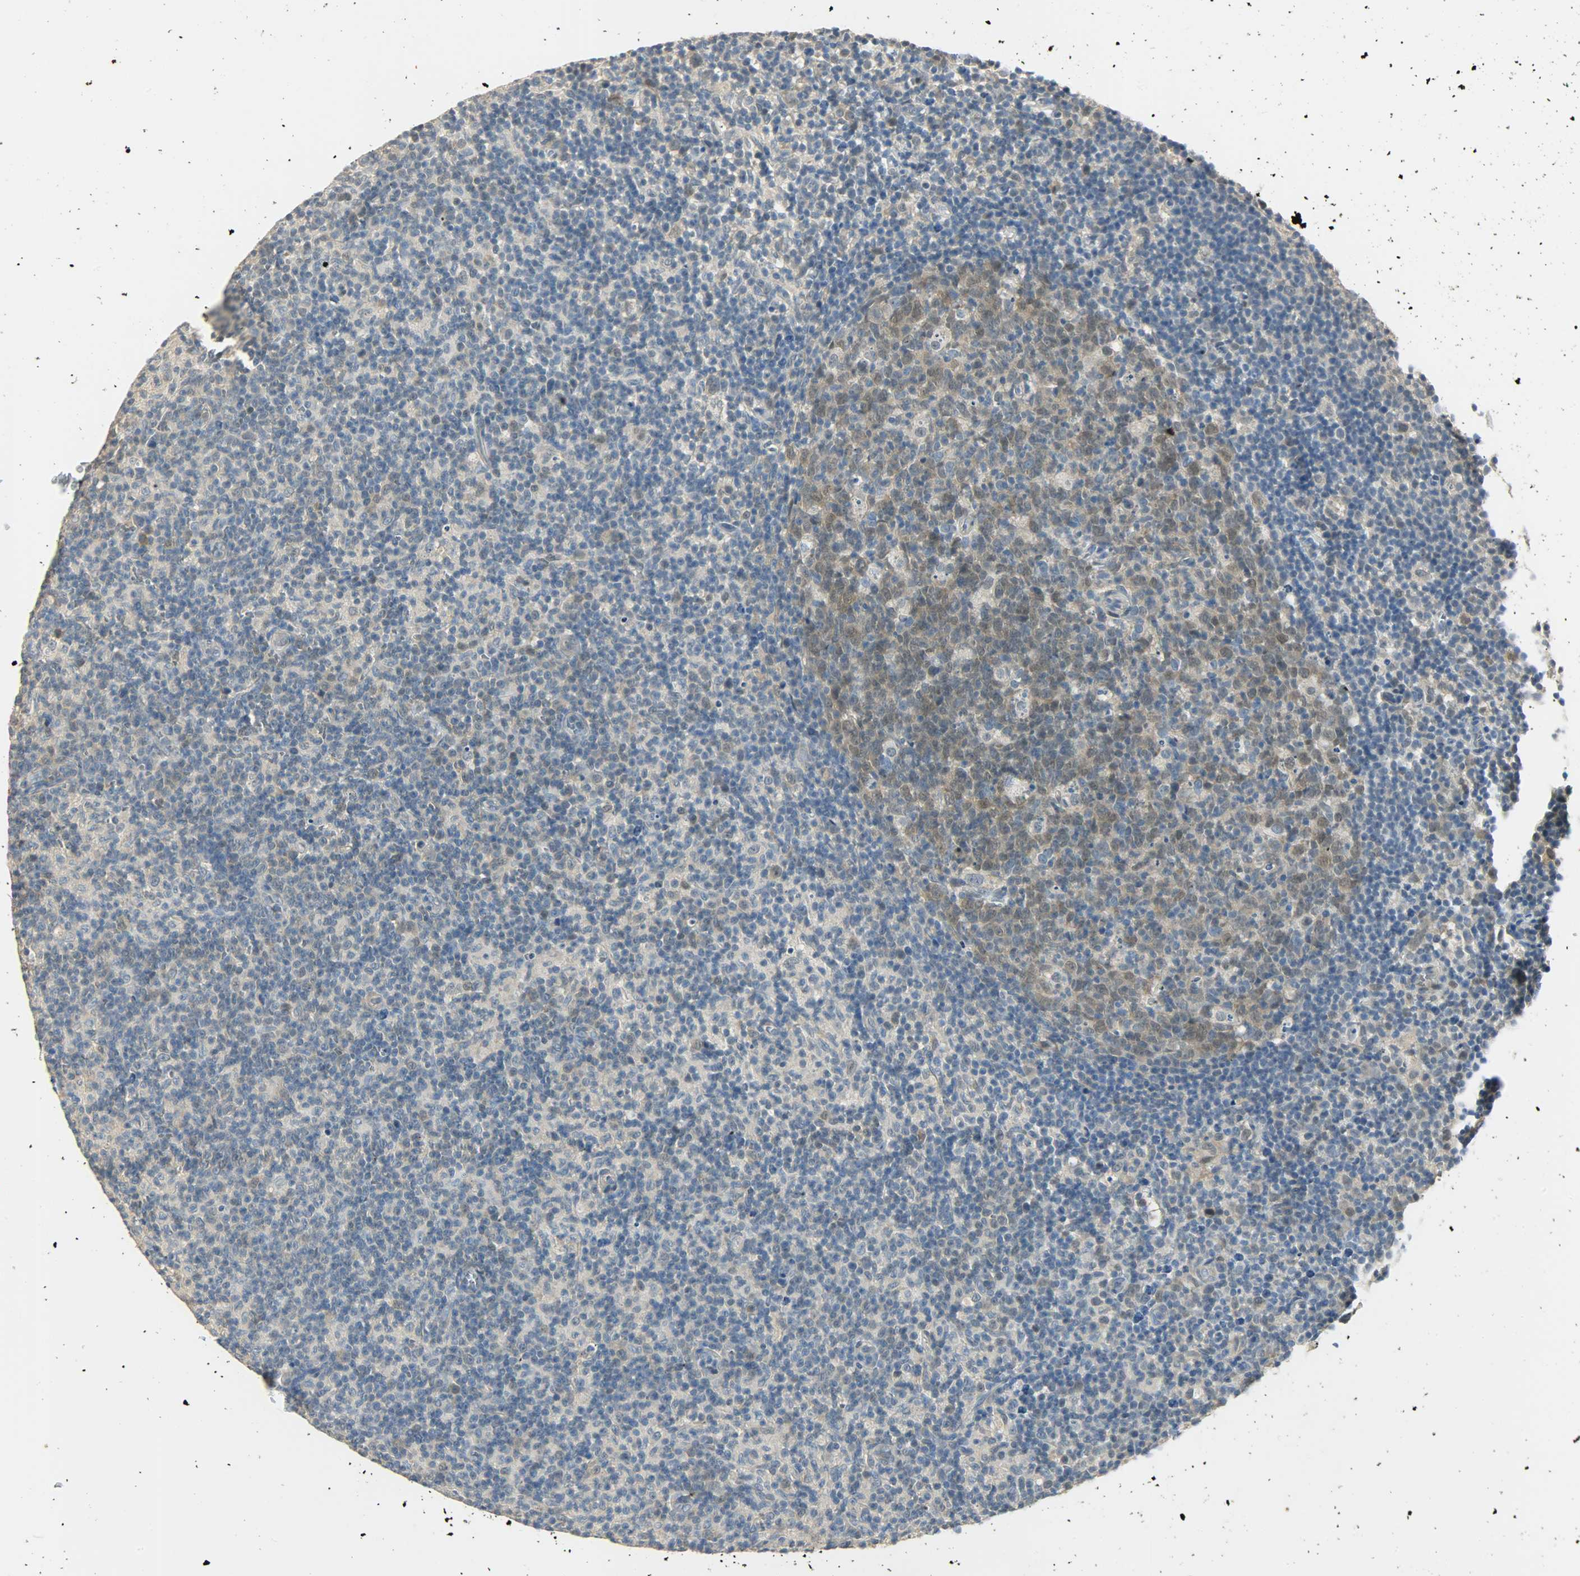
{"staining": {"intensity": "moderate", "quantity": ">75%", "location": "cytoplasmic/membranous,nuclear"}, "tissue": "lymph node", "cell_type": "Germinal center cells", "image_type": "normal", "snomed": [{"axis": "morphology", "description": "Normal tissue, NOS"}, {"axis": "morphology", "description": "Inflammation, NOS"}, {"axis": "topography", "description": "Lymph node"}], "caption": "This is a micrograph of immunohistochemistry (IHC) staining of benign lymph node, which shows moderate staining in the cytoplasmic/membranous,nuclear of germinal center cells.", "gene": "USP13", "patient": {"sex": "male", "age": 55}}